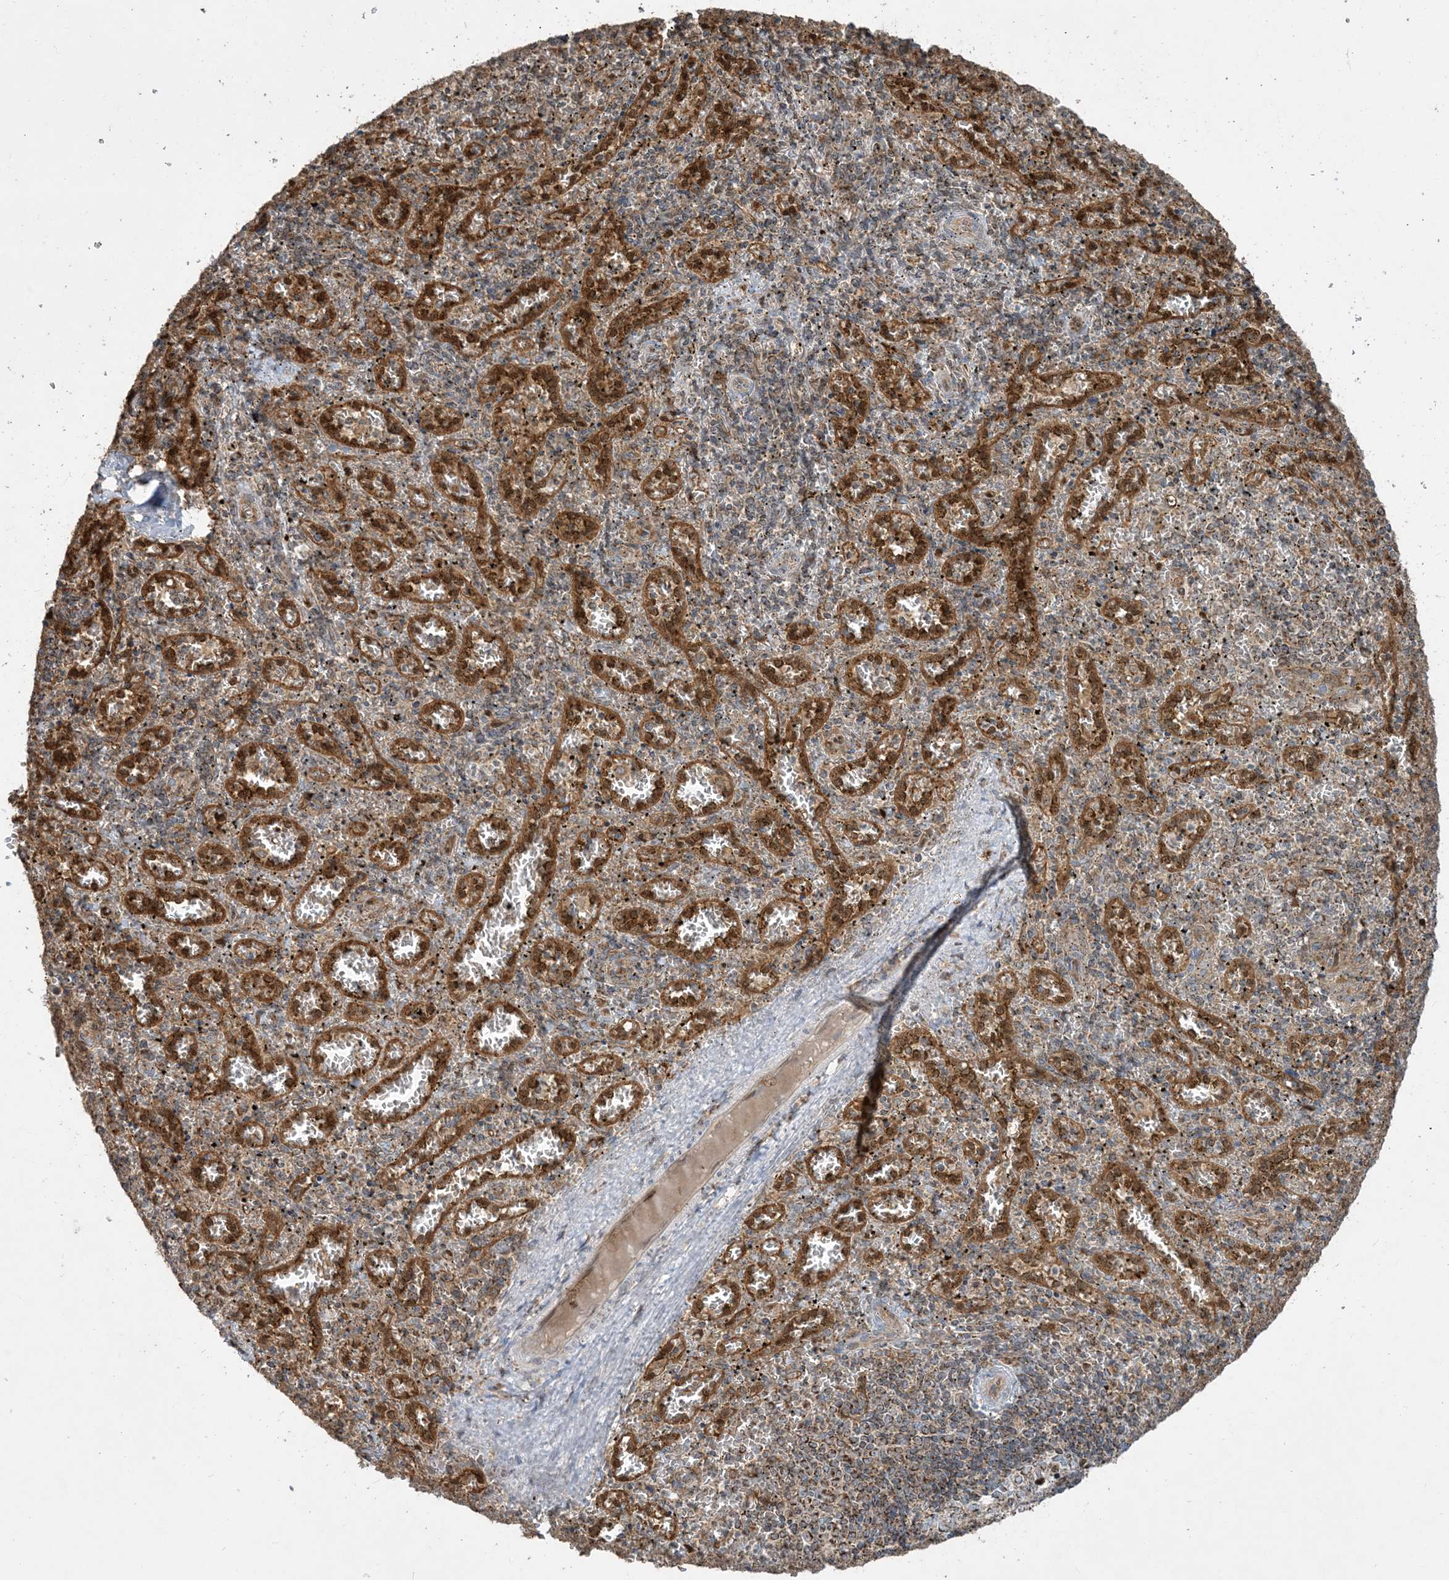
{"staining": {"intensity": "weak", "quantity": "<25%", "location": "cytoplasmic/membranous"}, "tissue": "spleen", "cell_type": "Cells in red pulp", "image_type": "normal", "snomed": [{"axis": "morphology", "description": "Normal tissue, NOS"}, {"axis": "topography", "description": "Spleen"}], "caption": "The micrograph displays no staining of cells in red pulp in unremarkable spleen.", "gene": "PPM1F", "patient": {"sex": "male", "age": 11}}